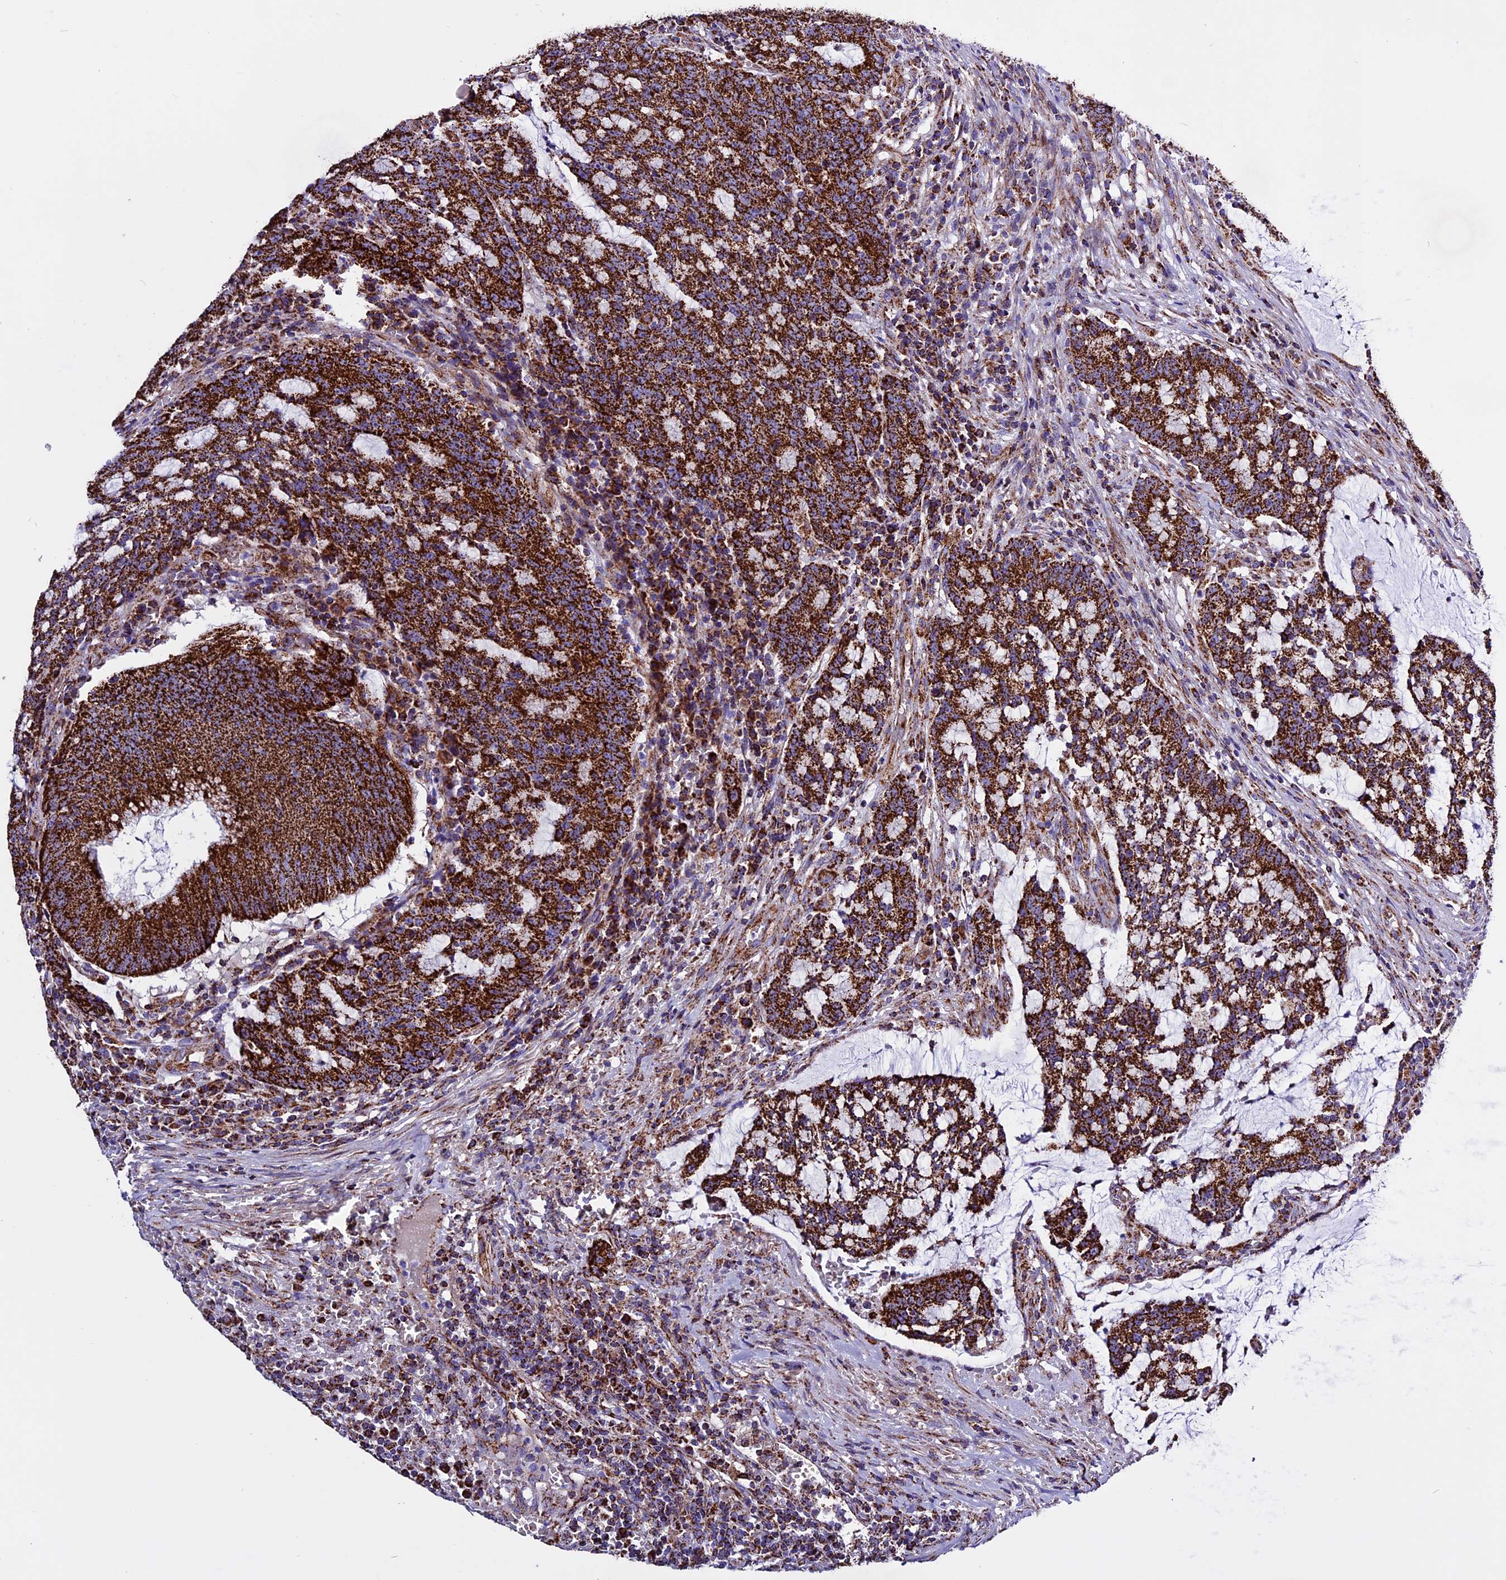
{"staining": {"intensity": "strong", "quantity": ">75%", "location": "cytoplasmic/membranous"}, "tissue": "colorectal cancer", "cell_type": "Tumor cells", "image_type": "cancer", "snomed": [{"axis": "morphology", "description": "Adenocarcinoma, NOS"}, {"axis": "topography", "description": "Rectum"}], "caption": "Protein staining of colorectal cancer (adenocarcinoma) tissue exhibits strong cytoplasmic/membranous expression in approximately >75% of tumor cells.", "gene": "CX3CL1", "patient": {"sex": "female", "age": 77}}